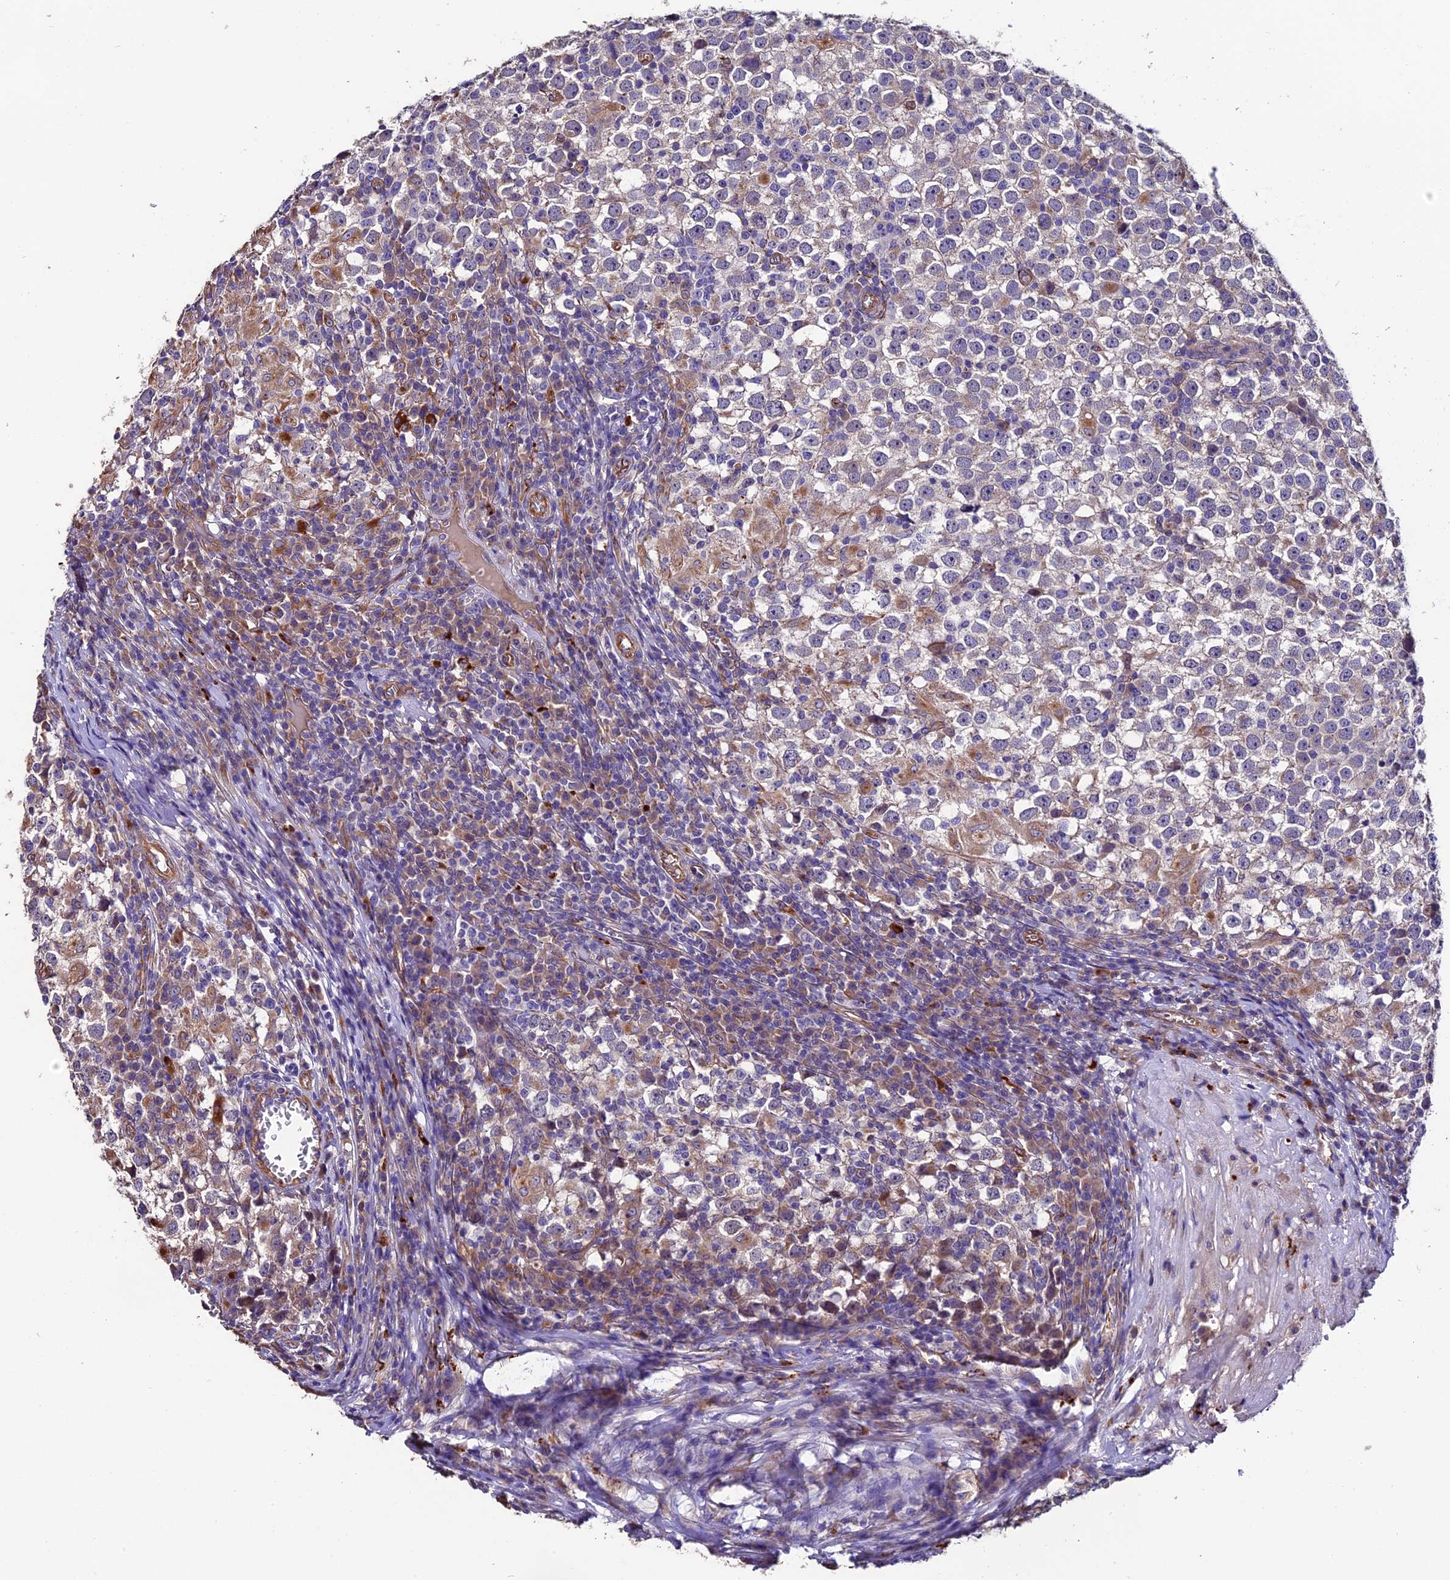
{"staining": {"intensity": "weak", "quantity": "<25%", "location": "cytoplasmic/membranous"}, "tissue": "testis cancer", "cell_type": "Tumor cells", "image_type": "cancer", "snomed": [{"axis": "morphology", "description": "Seminoma, NOS"}, {"axis": "topography", "description": "Testis"}], "caption": "Immunohistochemistry micrograph of testis cancer stained for a protein (brown), which displays no staining in tumor cells.", "gene": "CLN5", "patient": {"sex": "male", "age": 65}}